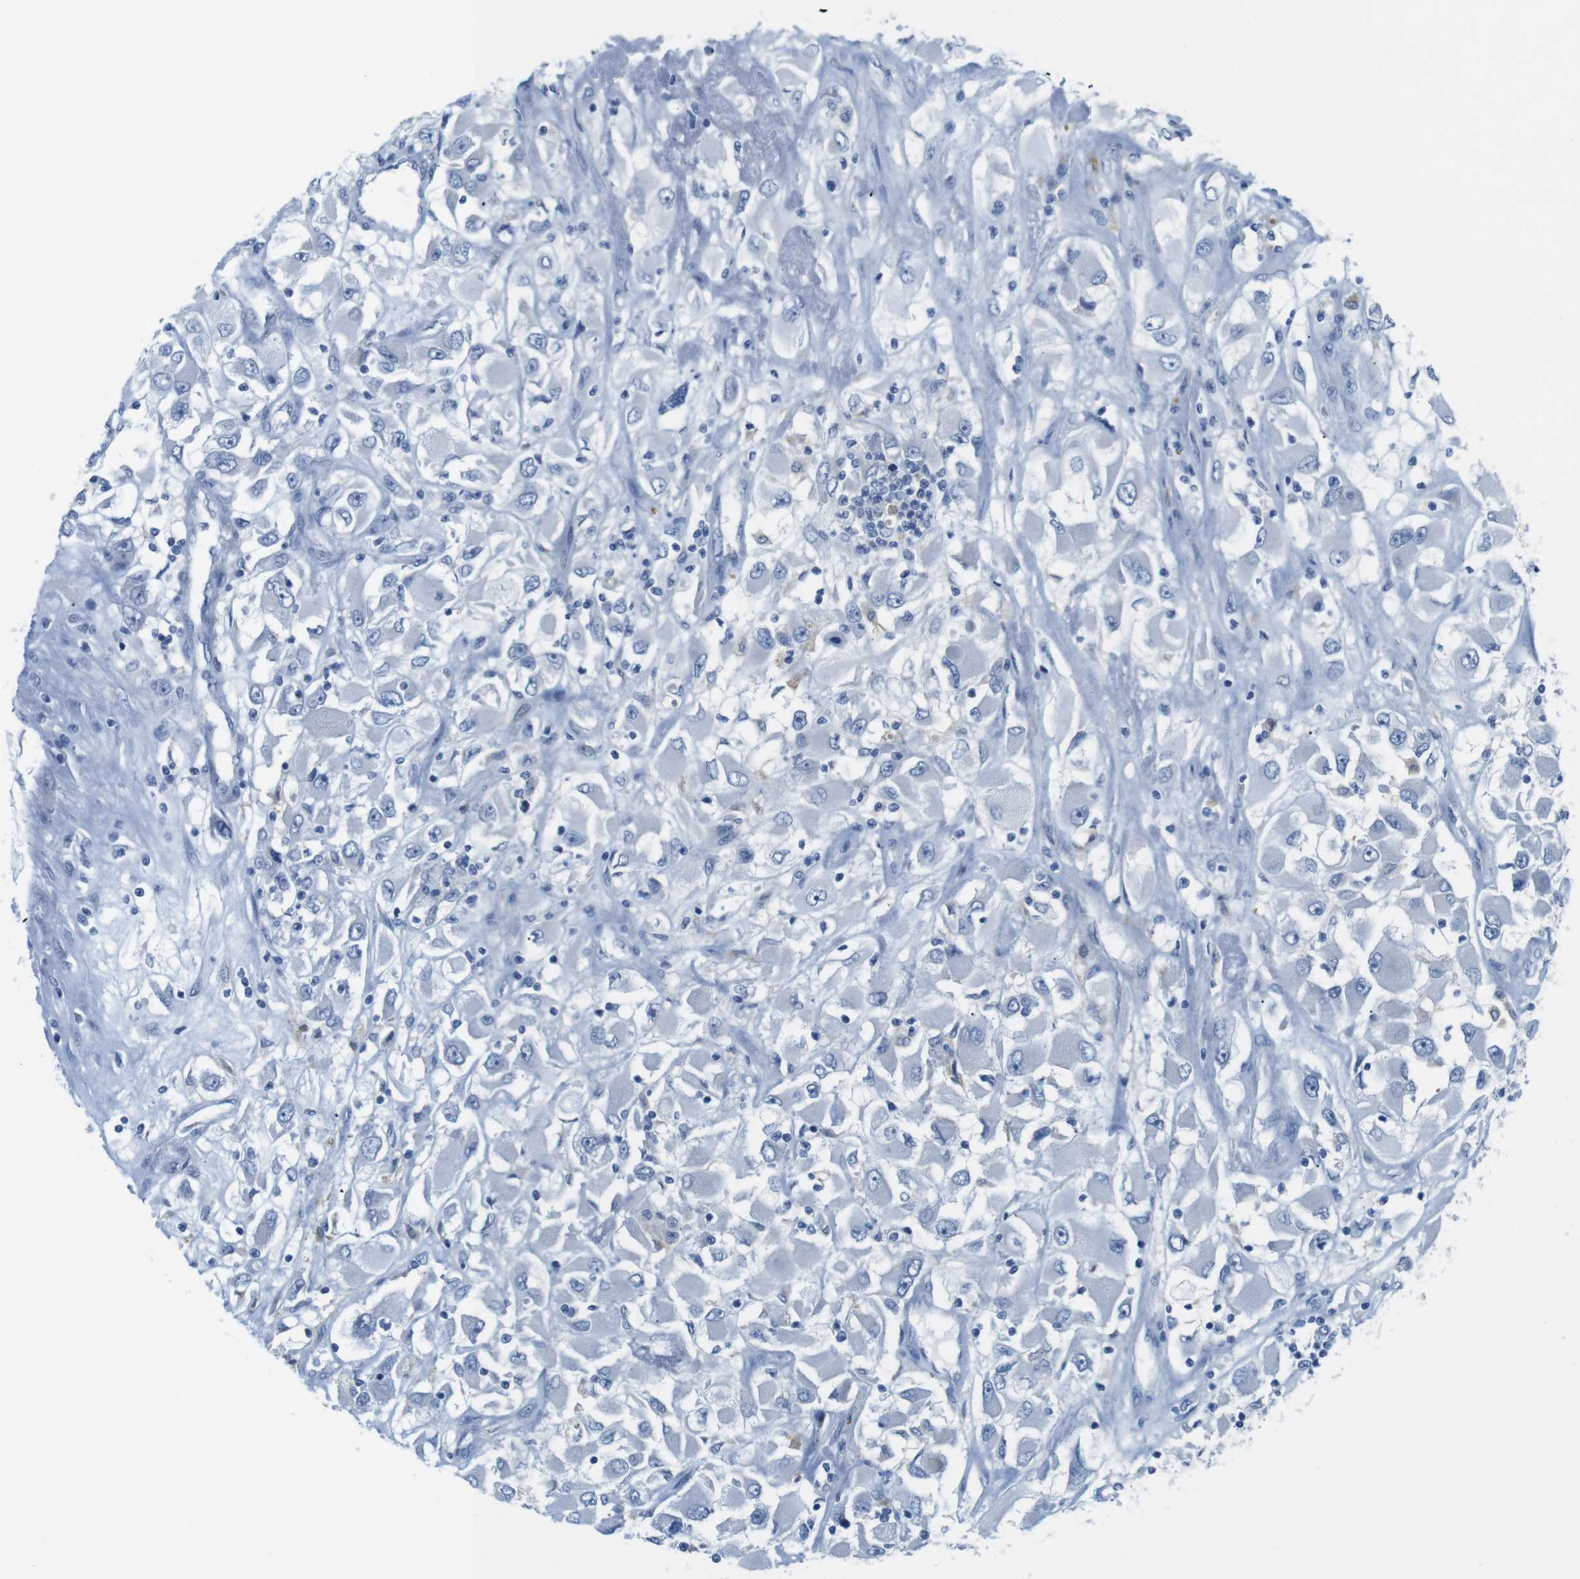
{"staining": {"intensity": "negative", "quantity": "none", "location": "none"}, "tissue": "renal cancer", "cell_type": "Tumor cells", "image_type": "cancer", "snomed": [{"axis": "morphology", "description": "Adenocarcinoma, NOS"}, {"axis": "topography", "description": "Kidney"}], "caption": "The photomicrograph exhibits no staining of tumor cells in adenocarcinoma (renal).", "gene": "GOLGA2", "patient": {"sex": "female", "age": 52}}